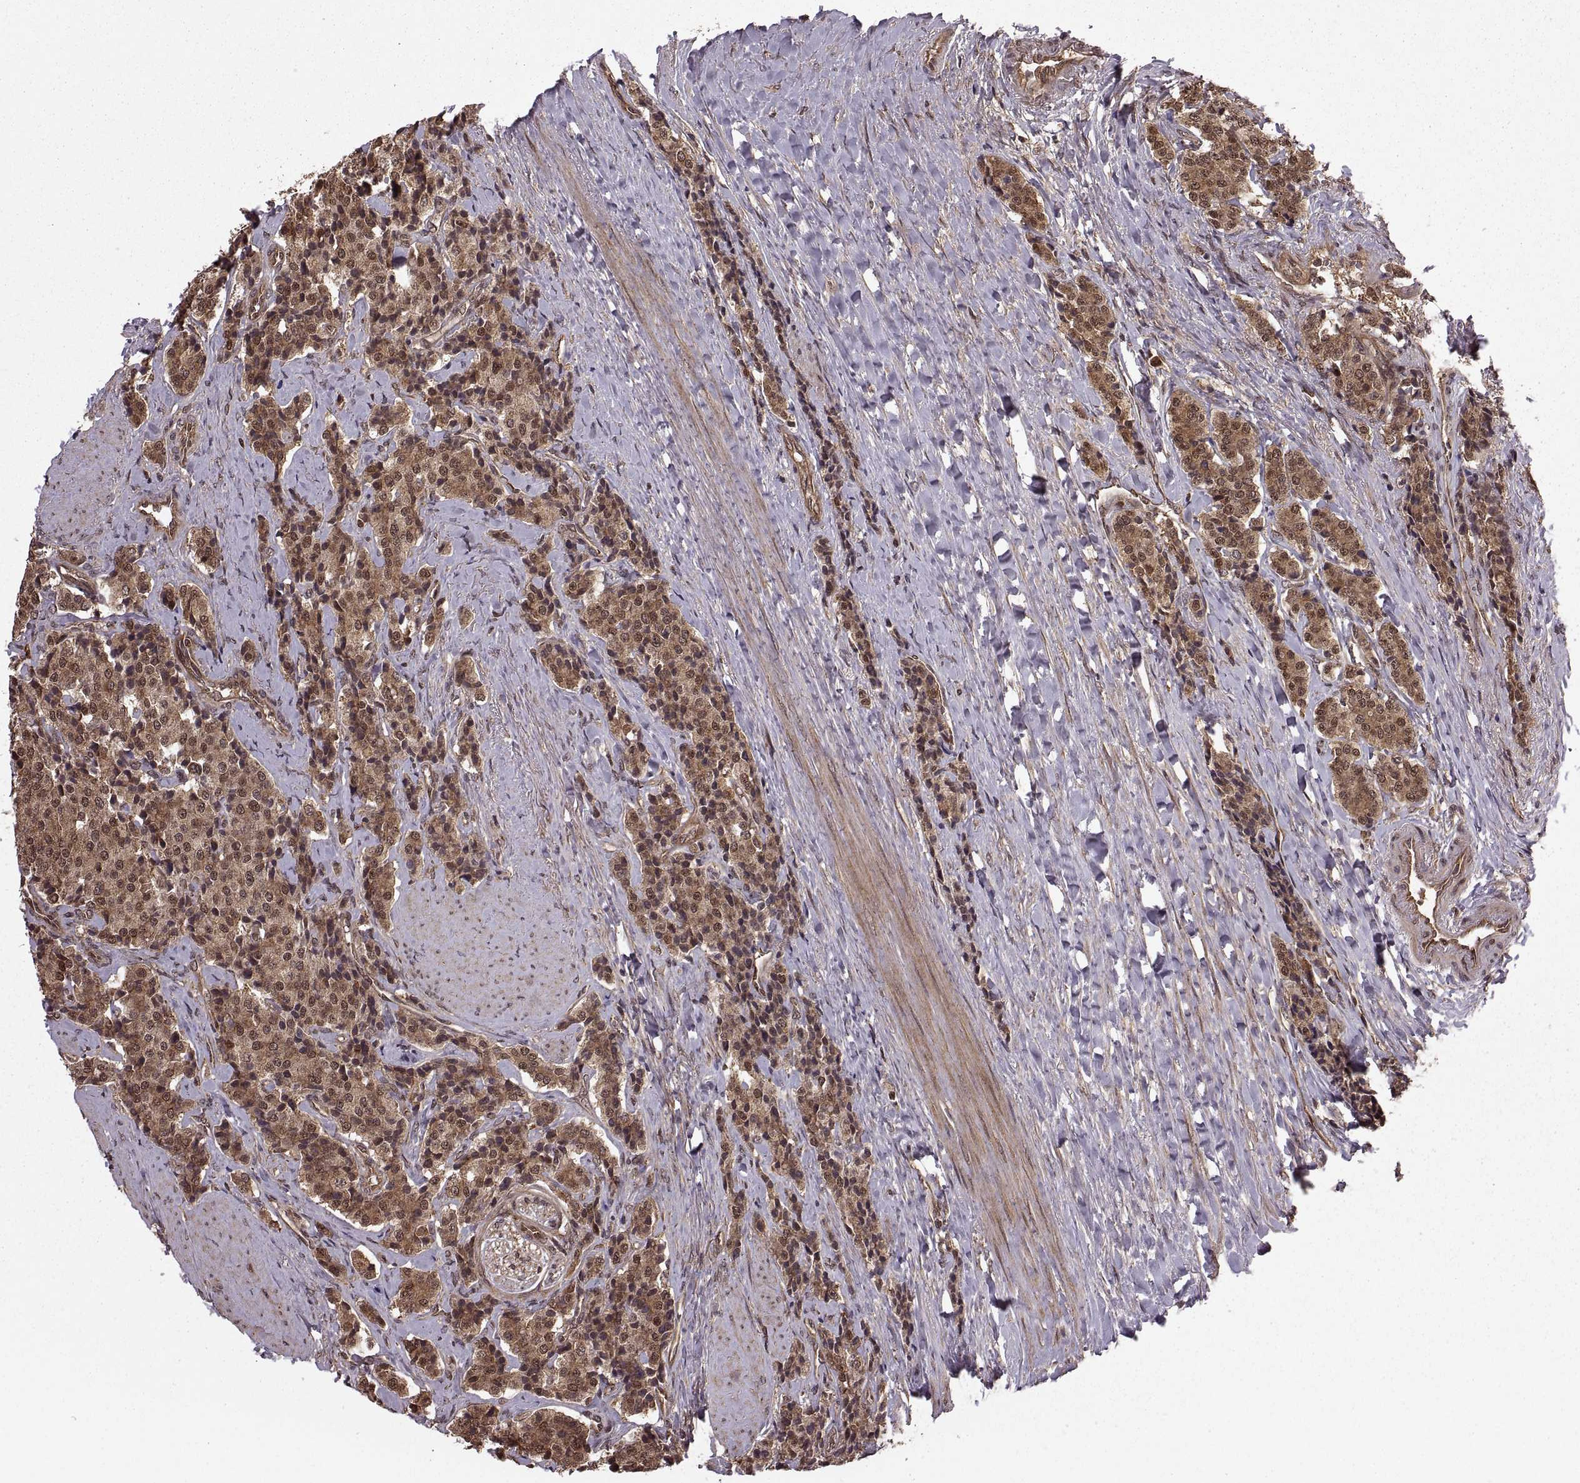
{"staining": {"intensity": "strong", "quantity": ">75%", "location": "cytoplasmic/membranous,nuclear"}, "tissue": "carcinoid", "cell_type": "Tumor cells", "image_type": "cancer", "snomed": [{"axis": "morphology", "description": "Carcinoid, malignant, NOS"}, {"axis": "topography", "description": "Small intestine"}], "caption": "The immunohistochemical stain shows strong cytoplasmic/membranous and nuclear expression in tumor cells of carcinoid tissue.", "gene": "DEDD", "patient": {"sex": "female", "age": 58}}